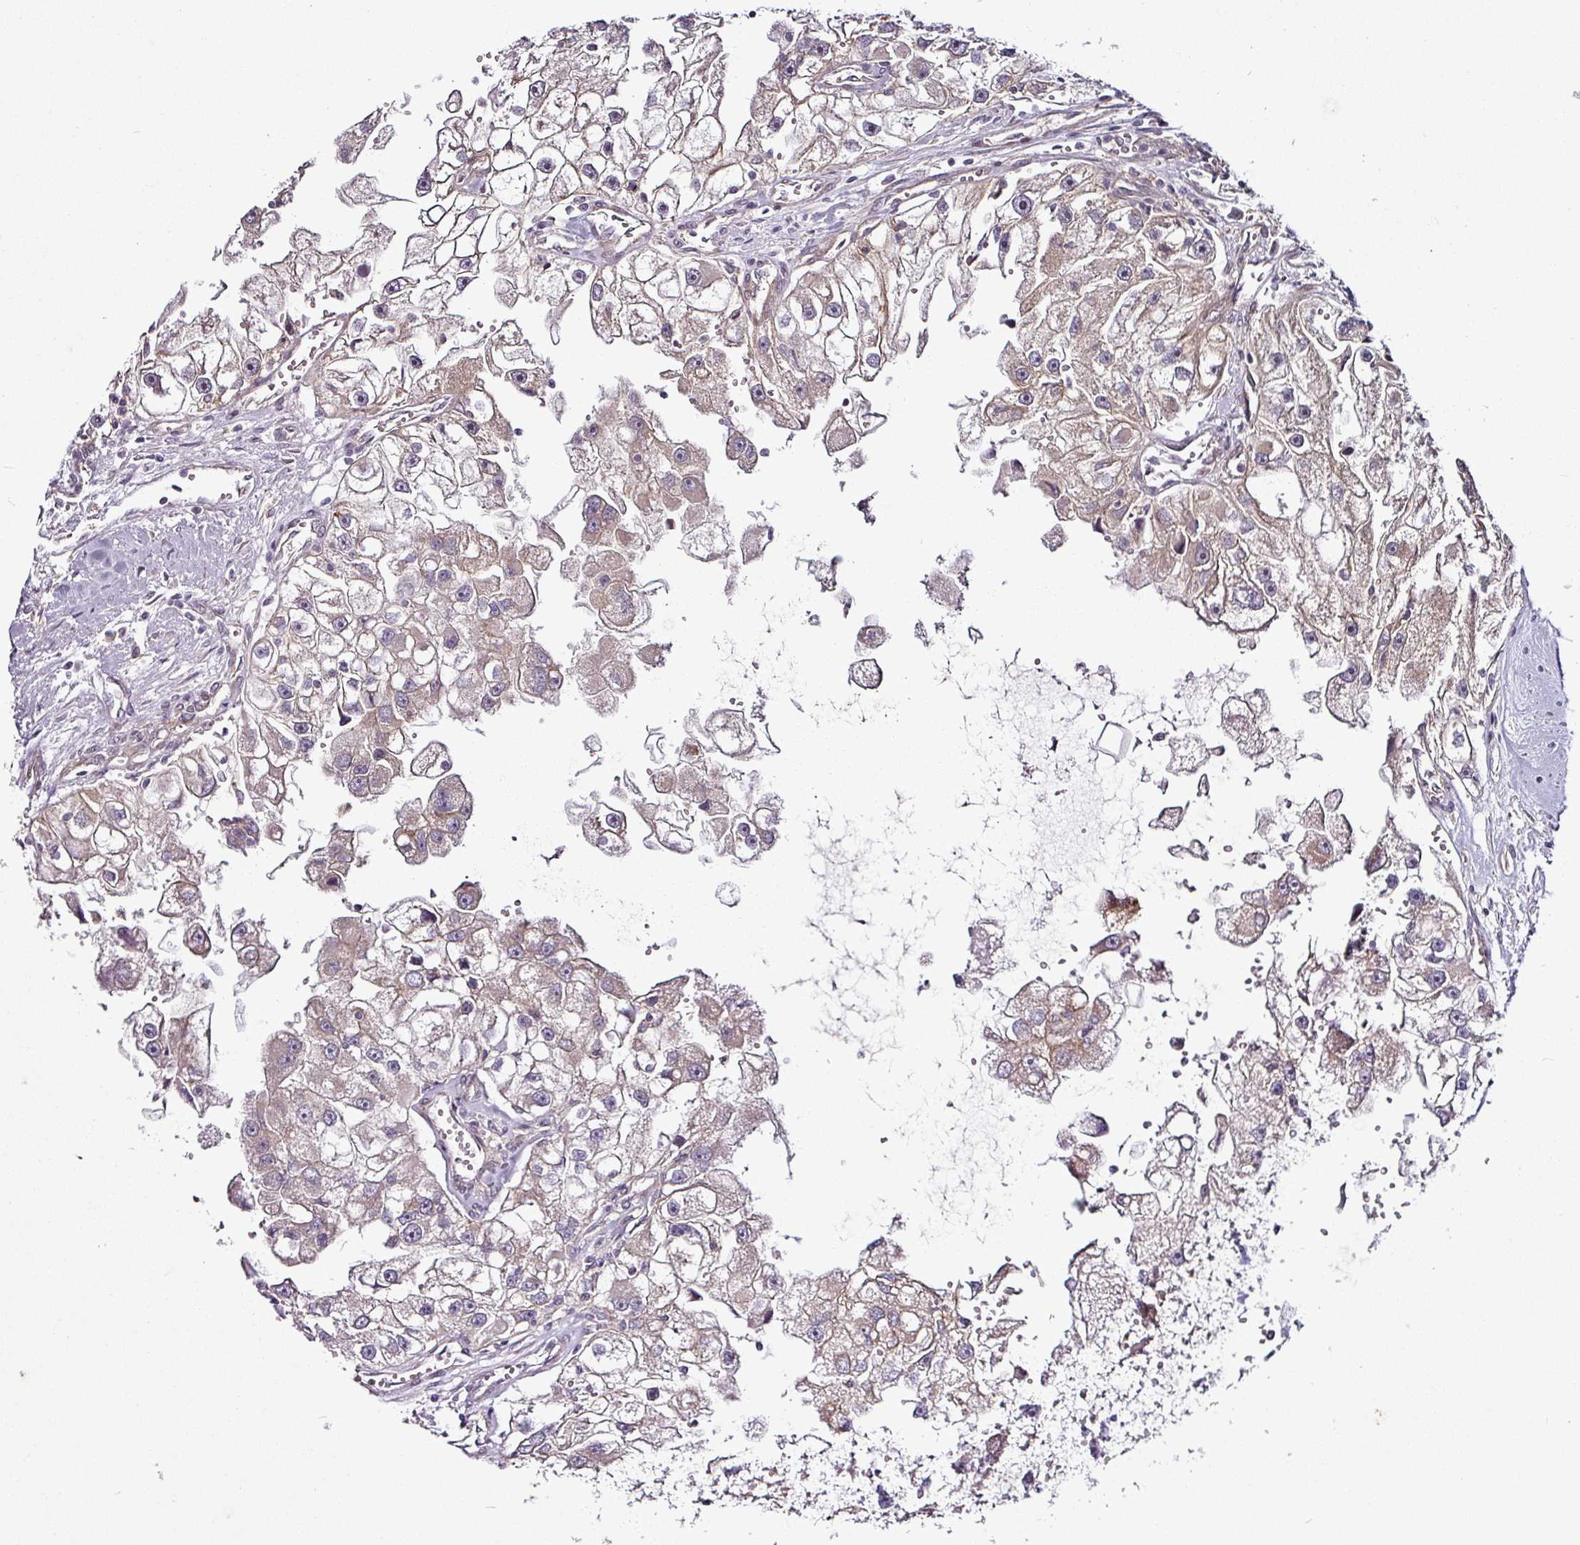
{"staining": {"intensity": "weak", "quantity": "25%-75%", "location": "cytoplasmic/membranous"}, "tissue": "renal cancer", "cell_type": "Tumor cells", "image_type": "cancer", "snomed": [{"axis": "morphology", "description": "Adenocarcinoma, NOS"}, {"axis": "topography", "description": "Kidney"}], "caption": "Immunohistochemical staining of renal cancer demonstrates weak cytoplasmic/membranous protein positivity in about 25%-75% of tumor cells. (brown staining indicates protein expression, while blue staining denotes nuclei).", "gene": "DCAF13", "patient": {"sex": "male", "age": 63}}